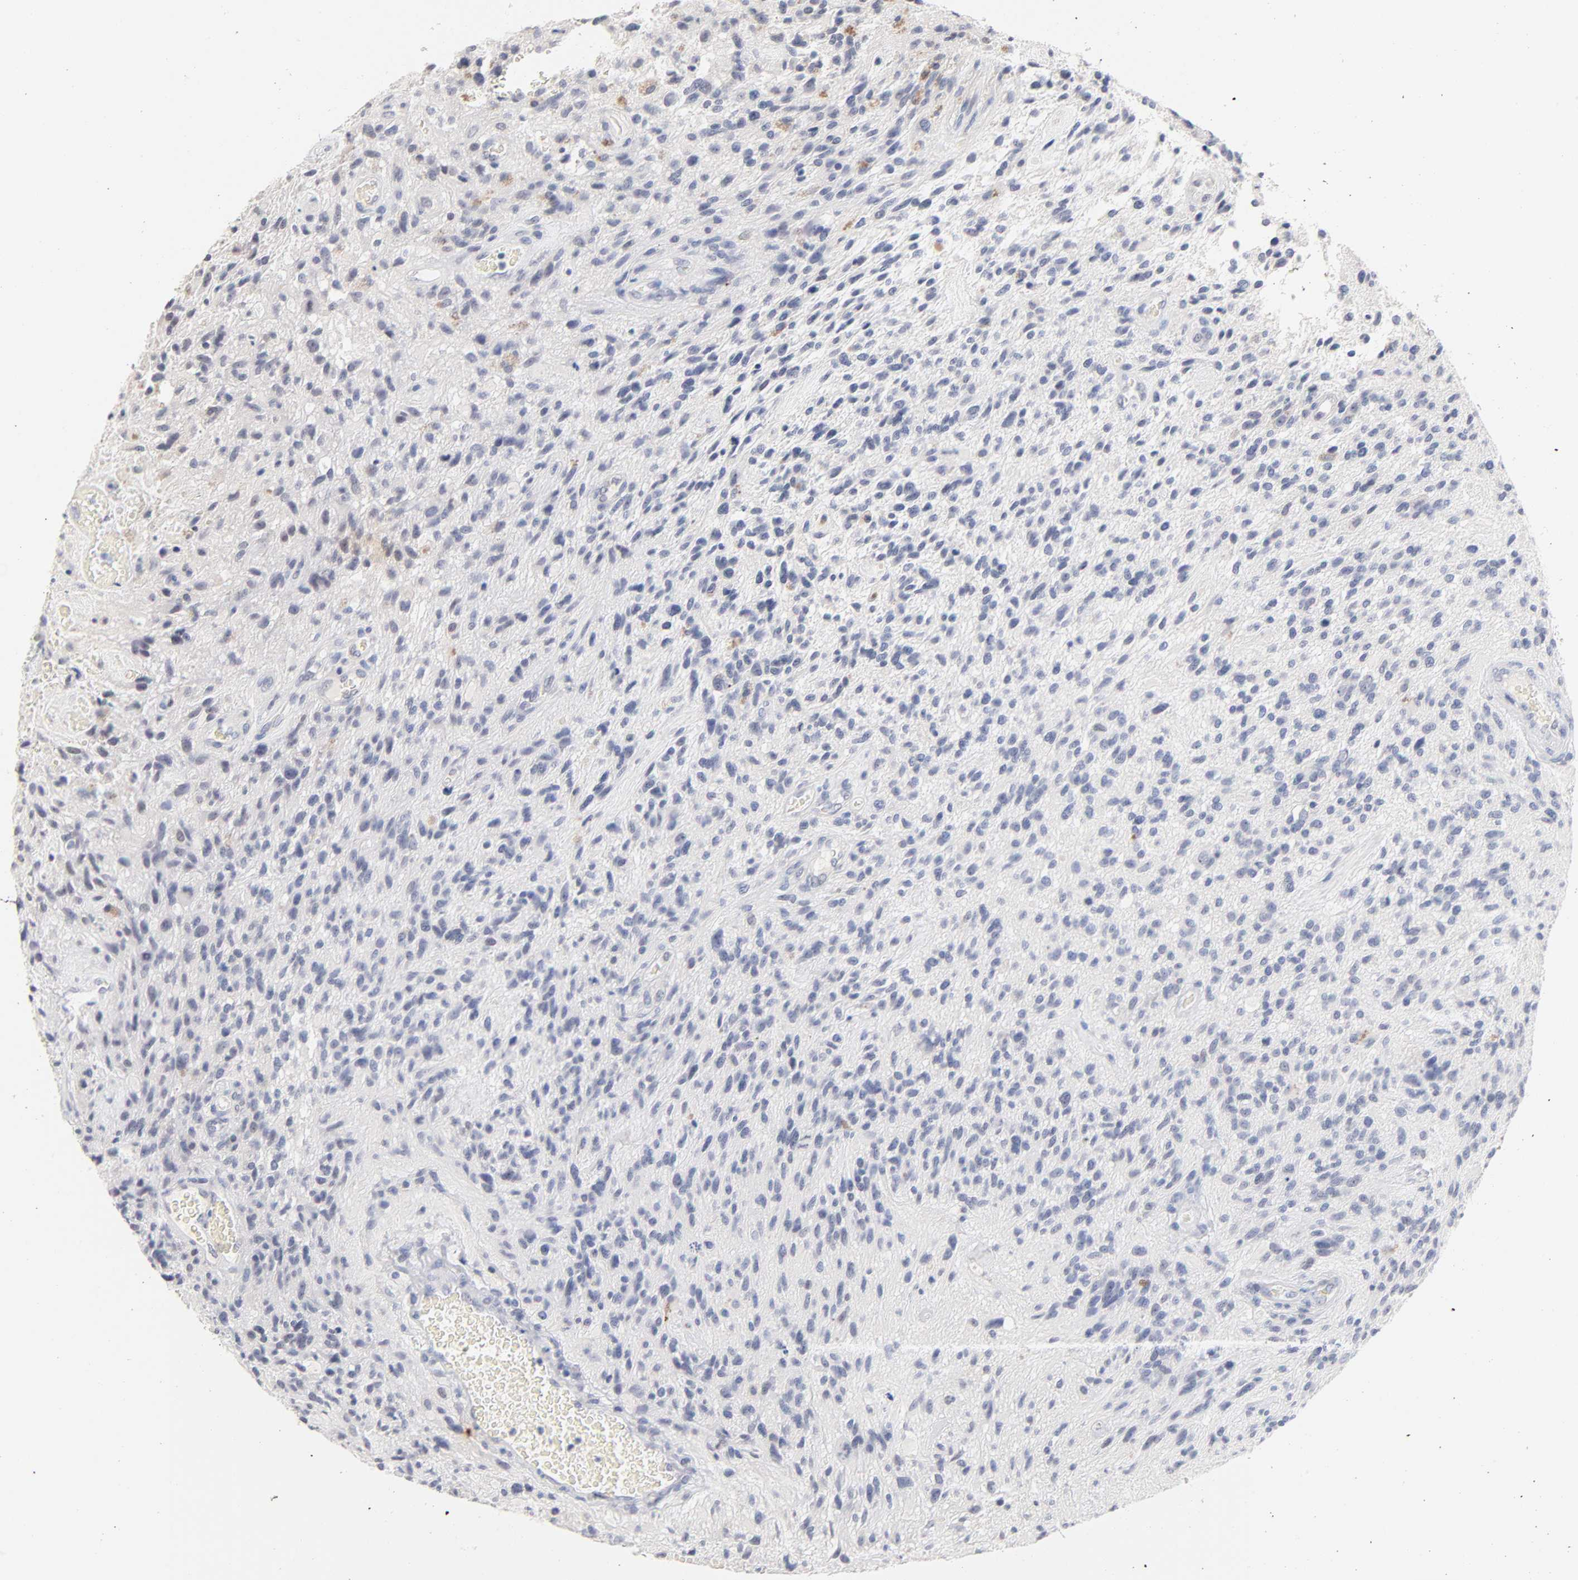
{"staining": {"intensity": "negative", "quantity": "none", "location": "none"}, "tissue": "glioma", "cell_type": "Tumor cells", "image_type": "cancer", "snomed": [{"axis": "morphology", "description": "Normal tissue, NOS"}, {"axis": "morphology", "description": "Glioma, malignant, High grade"}, {"axis": "topography", "description": "Cerebral cortex"}], "caption": "The micrograph exhibits no staining of tumor cells in glioma. (DAB IHC, high magnification).", "gene": "ORC2", "patient": {"sex": "male", "age": 75}}